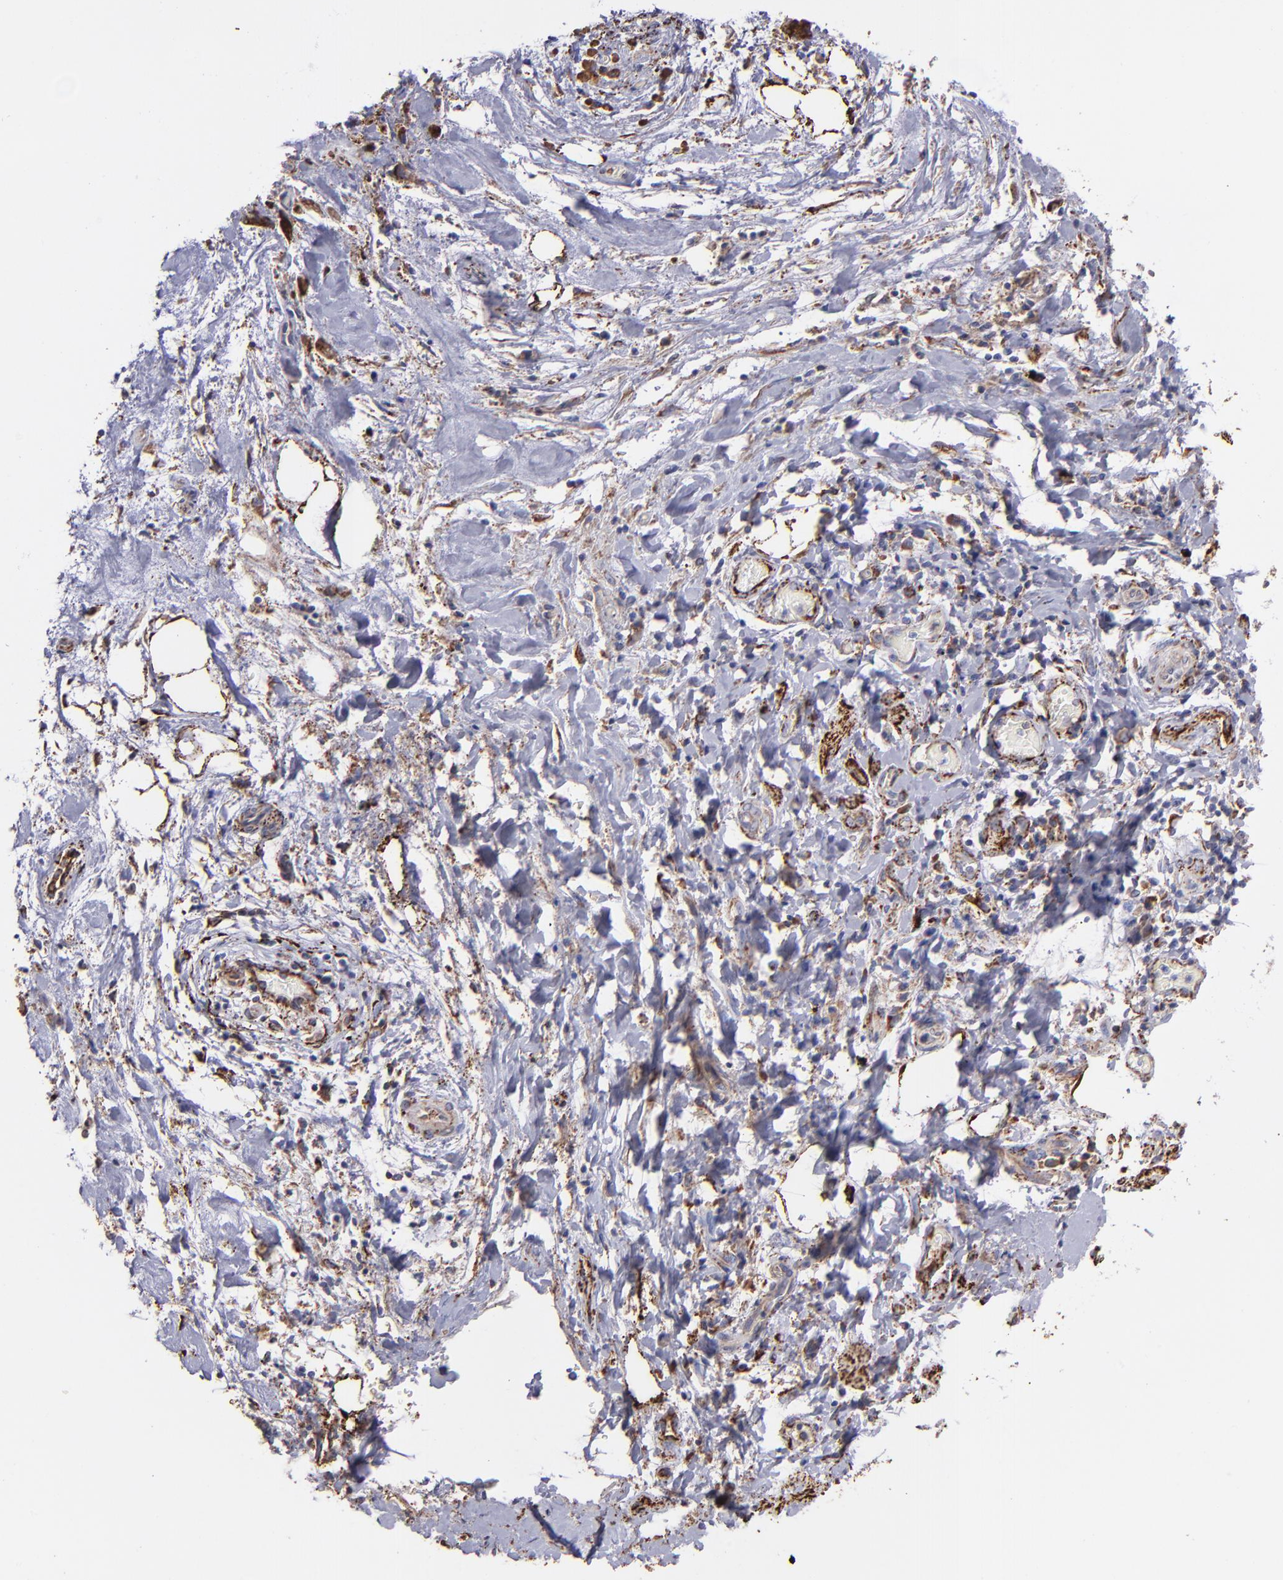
{"staining": {"intensity": "weak", "quantity": ">75%", "location": "cytoplasmic/membranous"}, "tissue": "liver cancer", "cell_type": "Tumor cells", "image_type": "cancer", "snomed": [{"axis": "morphology", "description": "Cholangiocarcinoma"}, {"axis": "topography", "description": "Liver"}], "caption": "Immunohistochemical staining of liver cancer (cholangiocarcinoma) demonstrates low levels of weak cytoplasmic/membranous expression in about >75% of tumor cells. The staining was performed using DAB to visualize the protein expression in brown, while the nuclei were stained in blue with hematoxylin (Magnification: 20x).", "gene": "MAOB", "patient": {"sex": "male", "age": 58}}